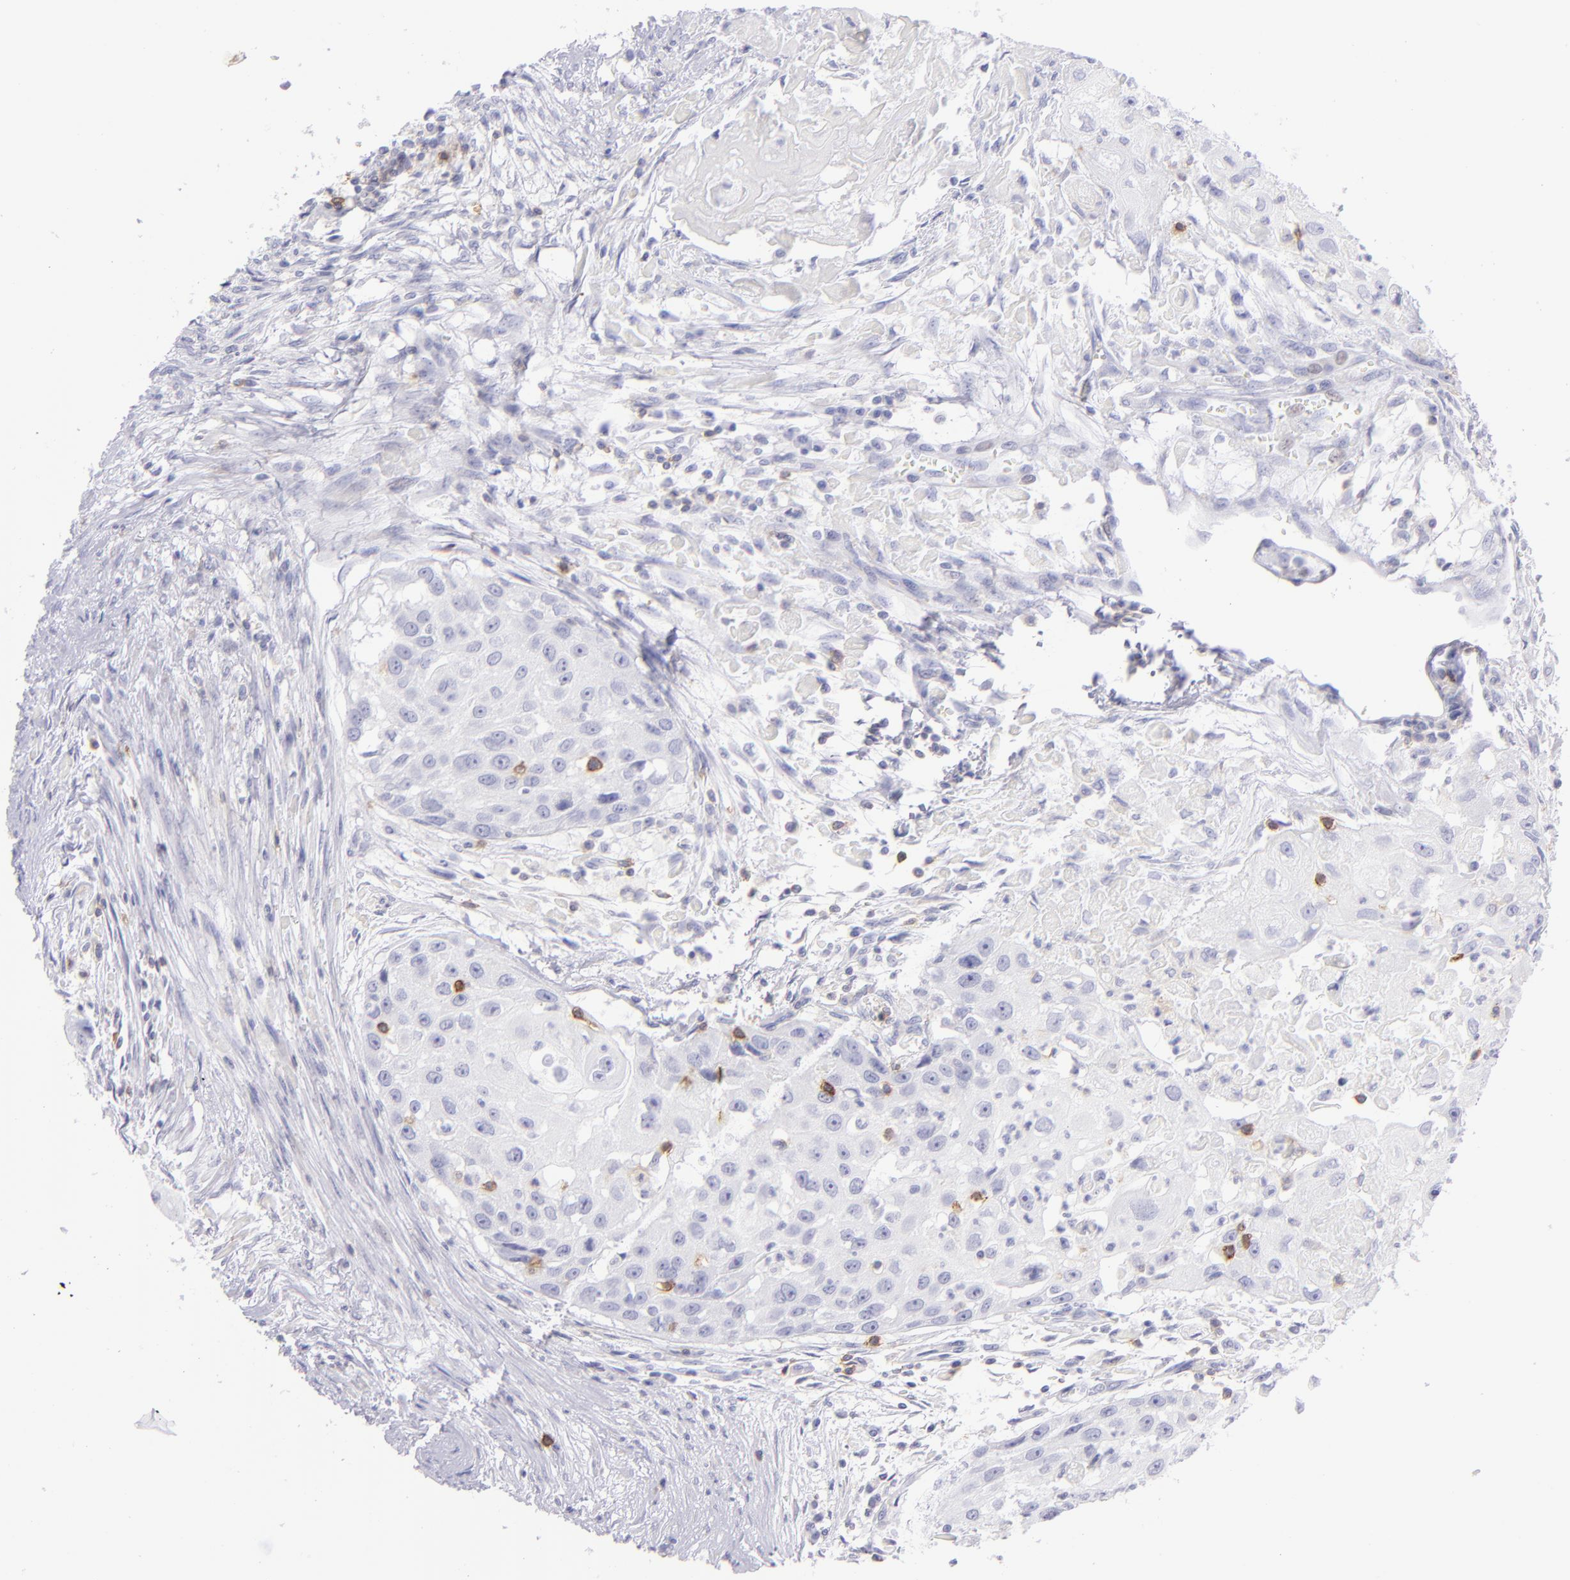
{"staining": {"intensity": "negative", "quantity": "none", "location": "none"}, "tissue": "head and neck cancer", "cell_type": "Tumor cells", "image_type": "cancer", "snomed": [{"axis": "morphology", "description": "Squamous cell carcinoma, NOS"}, {"axis": "topography", "description": "Oral tissue"}, {"axis": "topography", "description": "Head-Neck"}], "caption": "Immunohistochemistry (IHC) of head and neck cancer (squamous cell carcinoma) displays no expression in tumor cells. (Stains: DAB immunohistochemistry with hematoxylin counter stain, Microscopy: brightfield microscopy at high magnification).", "gene": "CD69", "patient": {"sex": "female", "age": 82}}